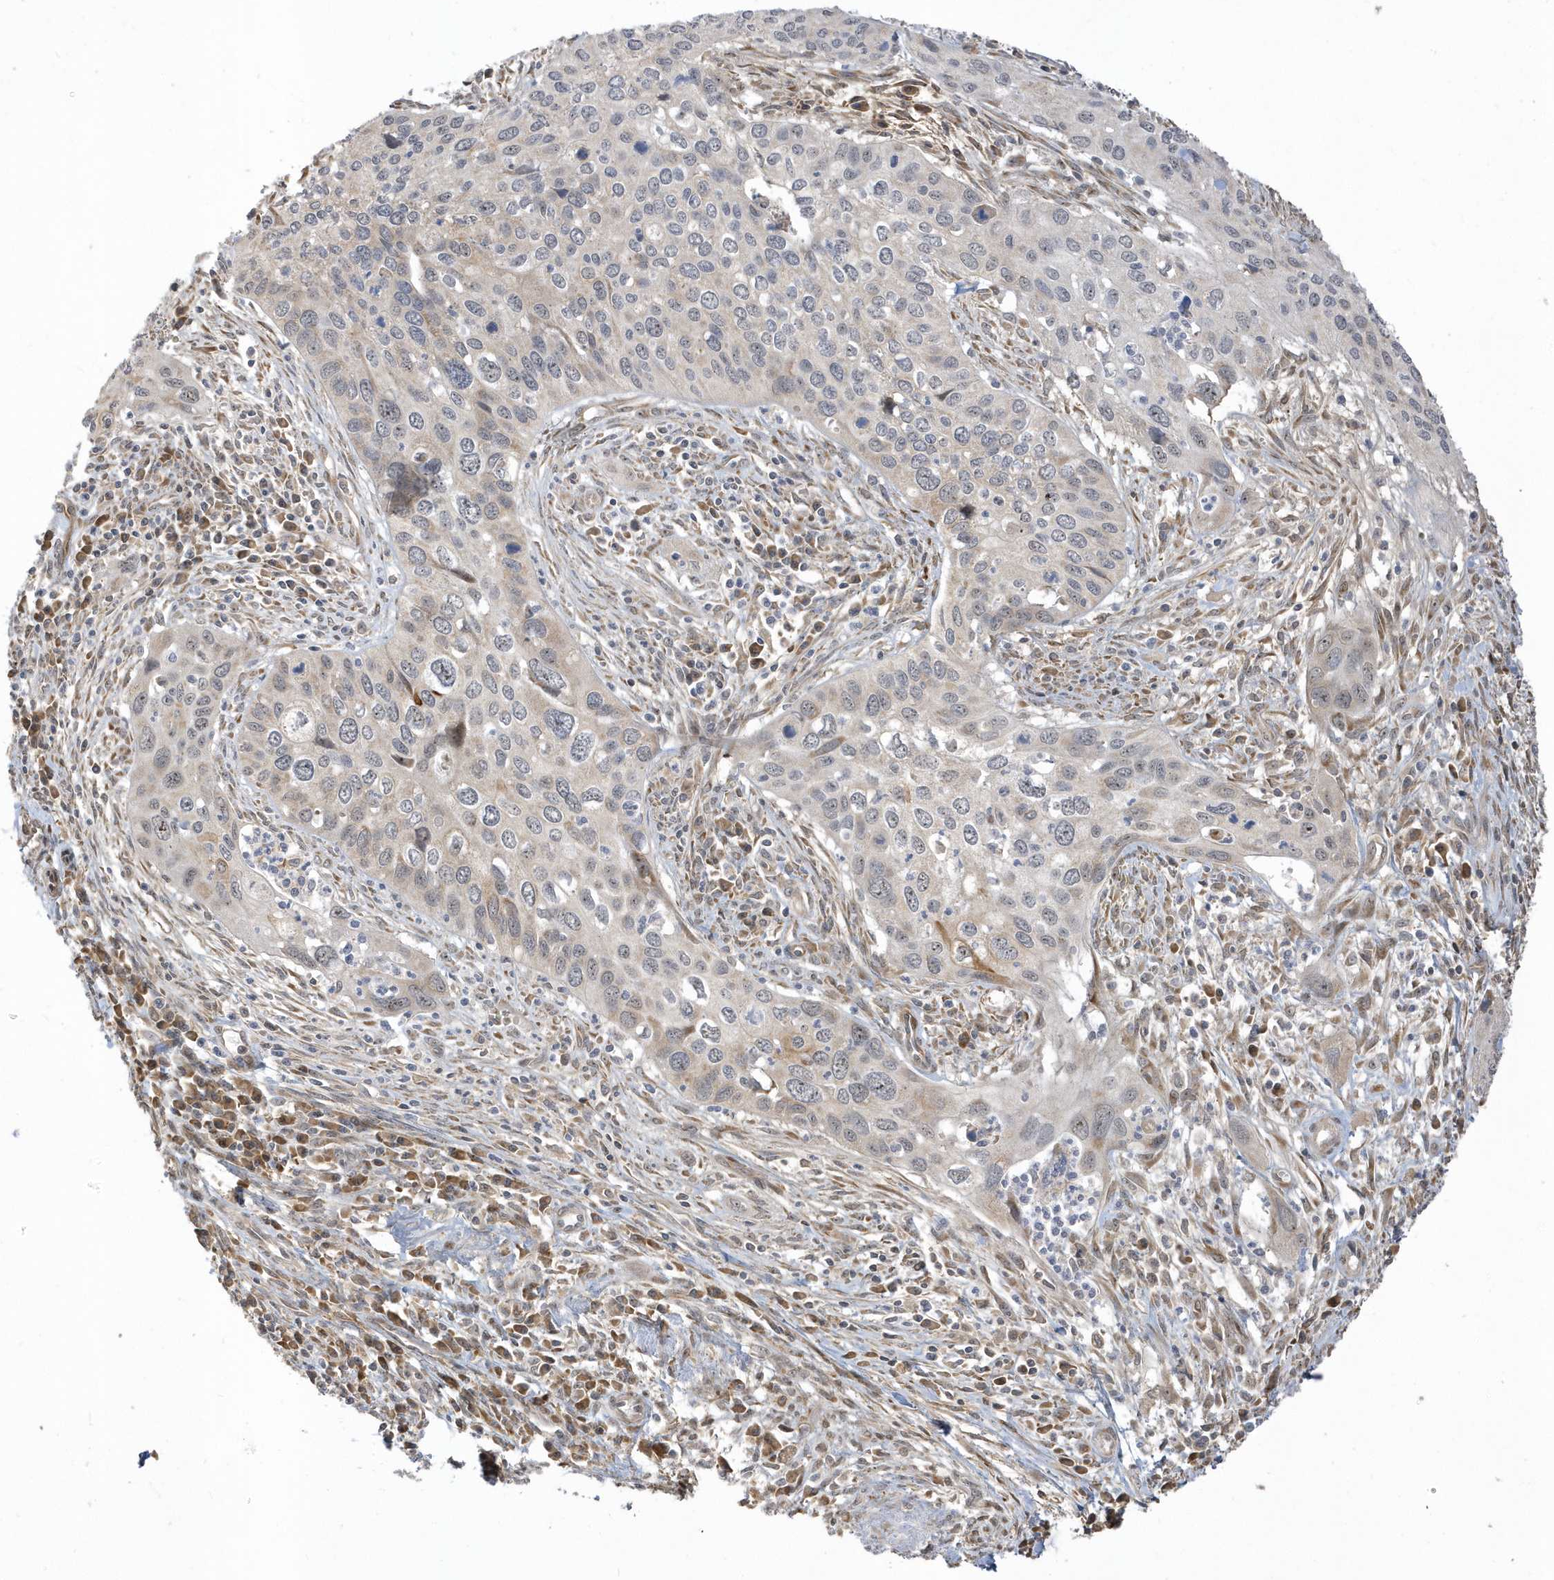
{"staining": {"intensity": "negative", "quantity": "none", "location": "none"}, "tissue": "cervical cancer", "cell_type": "Tumor cells", "image_type": "cancer", "snomed": [{"axis": "morphology", "description": "Squamous cell carcinoma, NOS"}, {"axis": "topography", "description": "Cervix"}], "caption": "Immunohistochemistry (IHC) photomicrograph of cervical cancer stained for a protein (brown), which shows no expression in tumor cells. (DAB (3,3'-diaminobenzidine) IHC with hematoxylin counter stain).", "gene": "ECM2", "patient": {"sex": "female", "age": 55}}